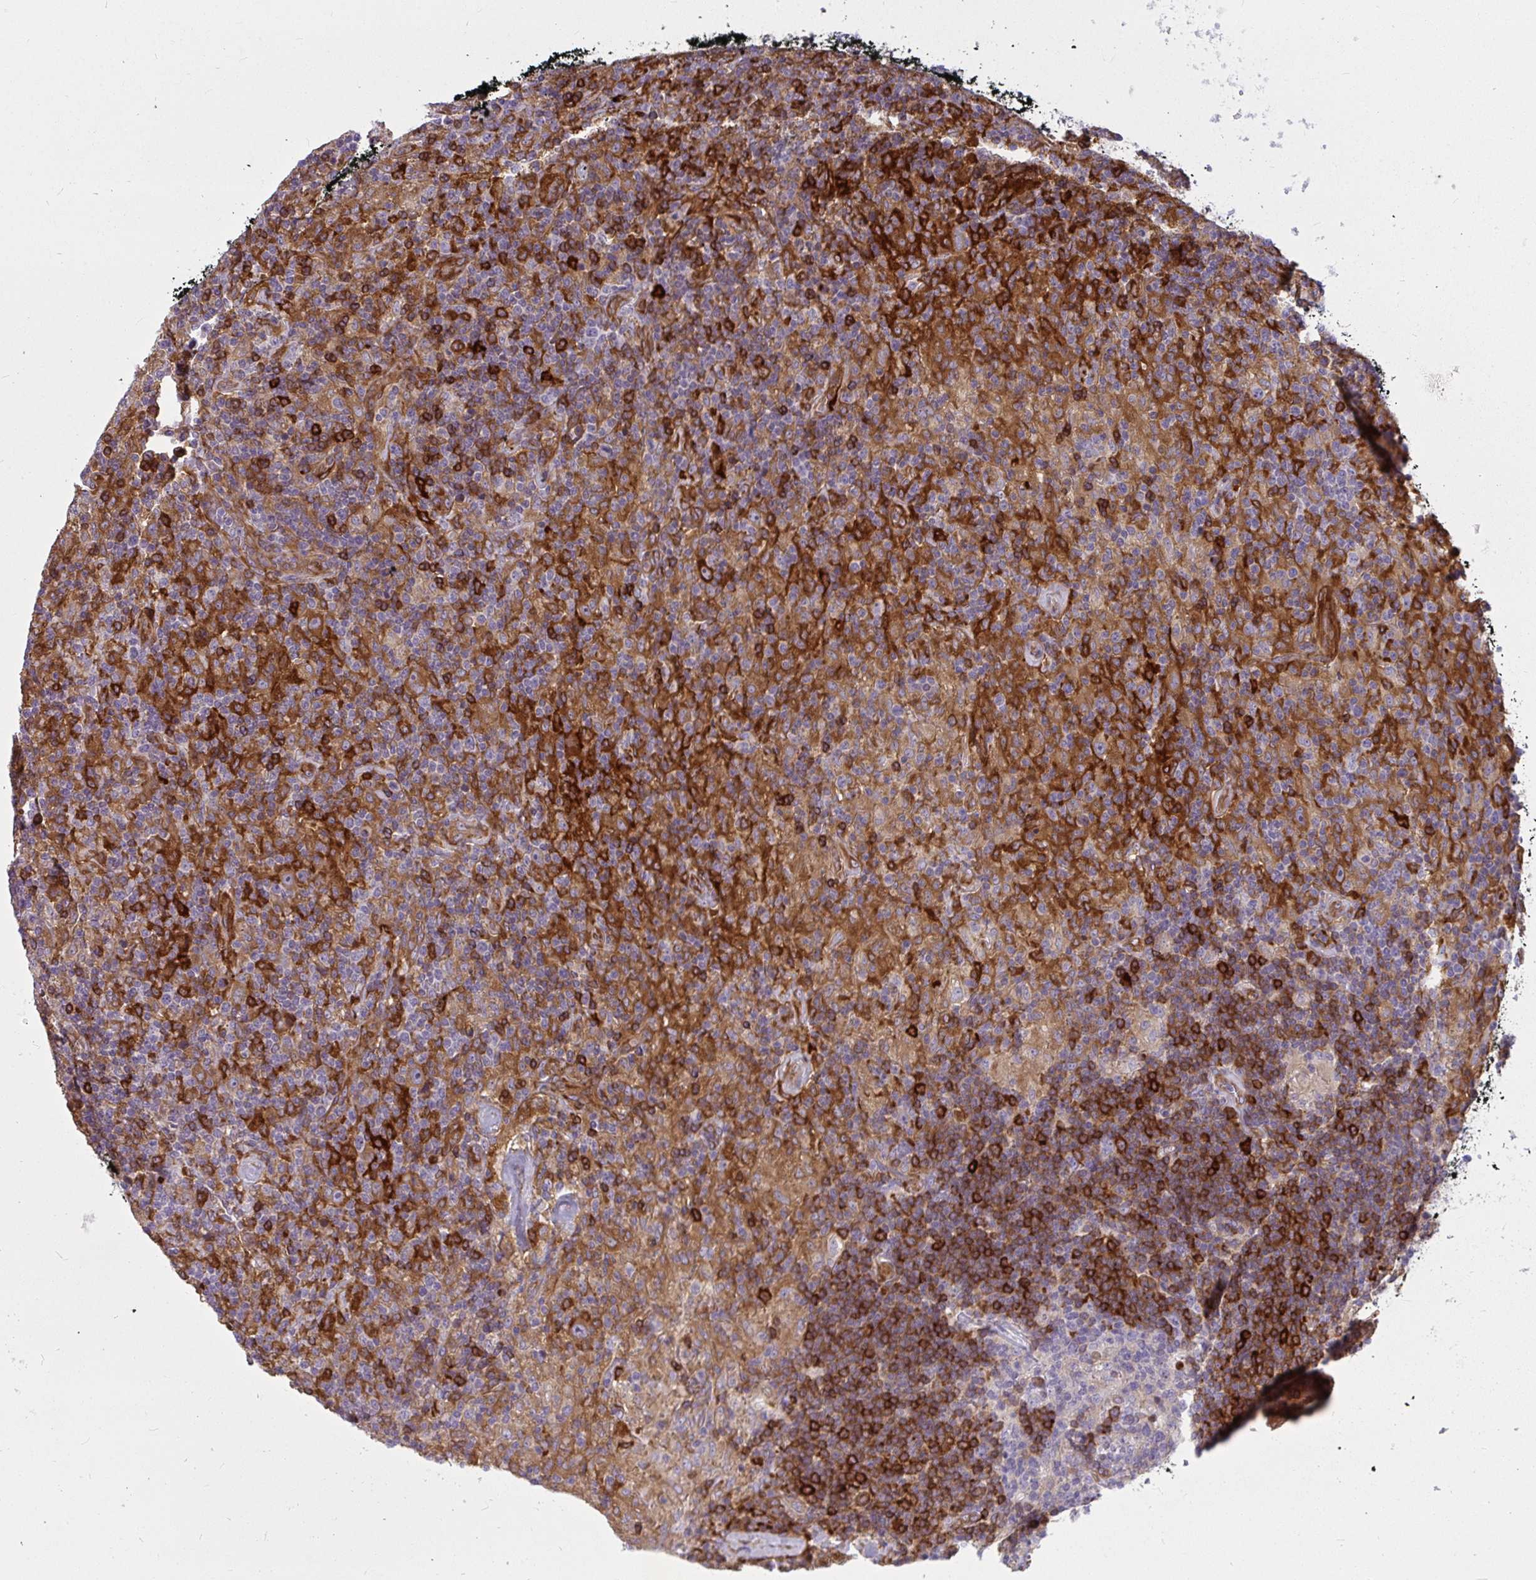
{"staining": {"intensity": "moderate", "quantity": ">75%", "location": "cytoplasmic/membranous"}, "tissue": "lymphoma", "cell_type": "Tumor cells", "image_type": "cancer", "snomed": [{"axis": "morphology", "description": "Hodgkin's disease, NOS"}, {"axis": "topography", "description": "Lymph node"}], "caption": "Tumor cells exhibit medium levels of moderate cytoplasmic/membranous positivity in about >75% of cells in human lymphoma.", "gene": "IFIT3", "patient": {"sex": "male", "age": 70}}